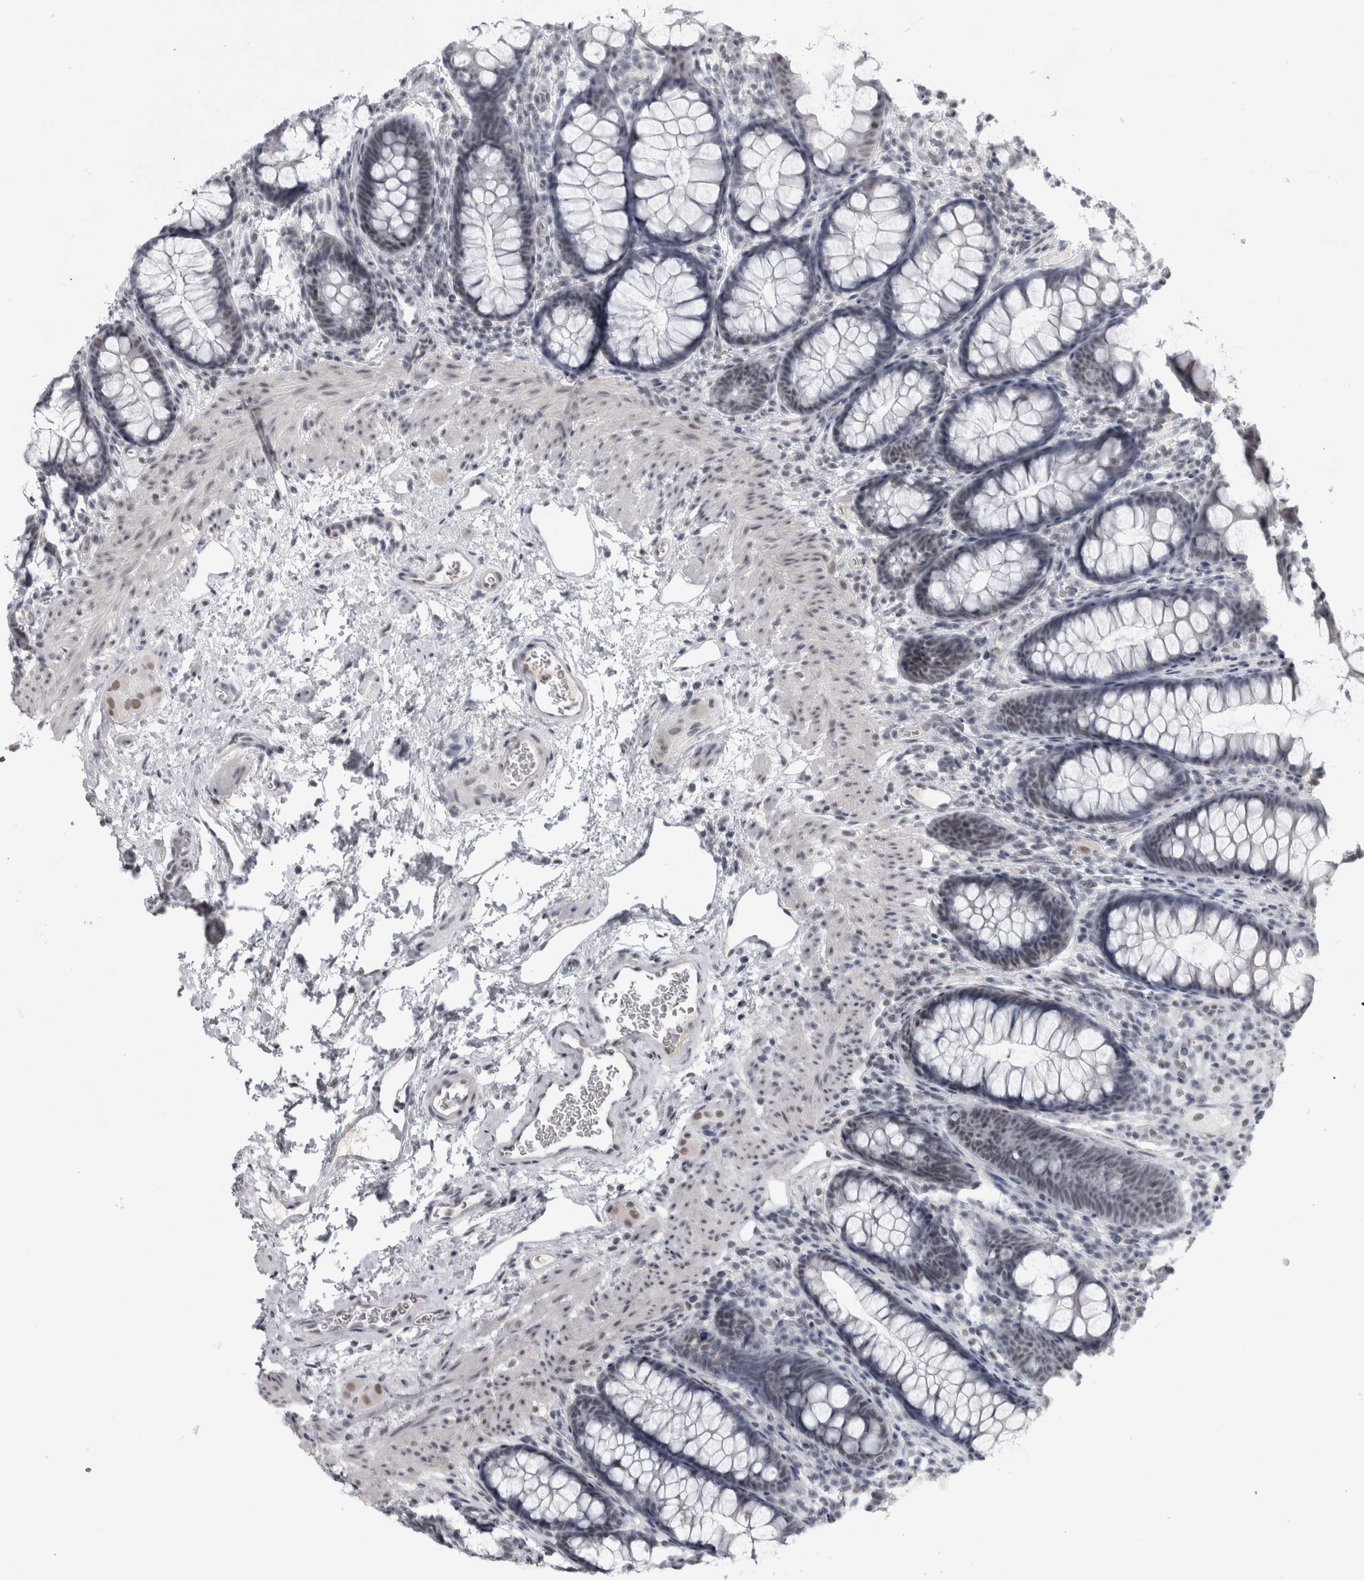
{"staining": {"intensity": "moderate", "quantity": "25%-75%", "location": "nuclear"}, "tissue": "colon", "cell_type": "Endothelial cells", "image_type": "normal", "snomed": [{"axis": "morphology", "description": "Normal tissue, NOS"}, {"axis": "topography", "description": "Colon"}], "caption": "Protein expression analysis of benign colon demonstrates moderate nuclear staining in approximately 25%-75% of endothelial cells. (Brightfield microscopy of DAB IHC at high magnification).", "gene": "ARID4B", "patient": {"sex": "female", "age": 62}}